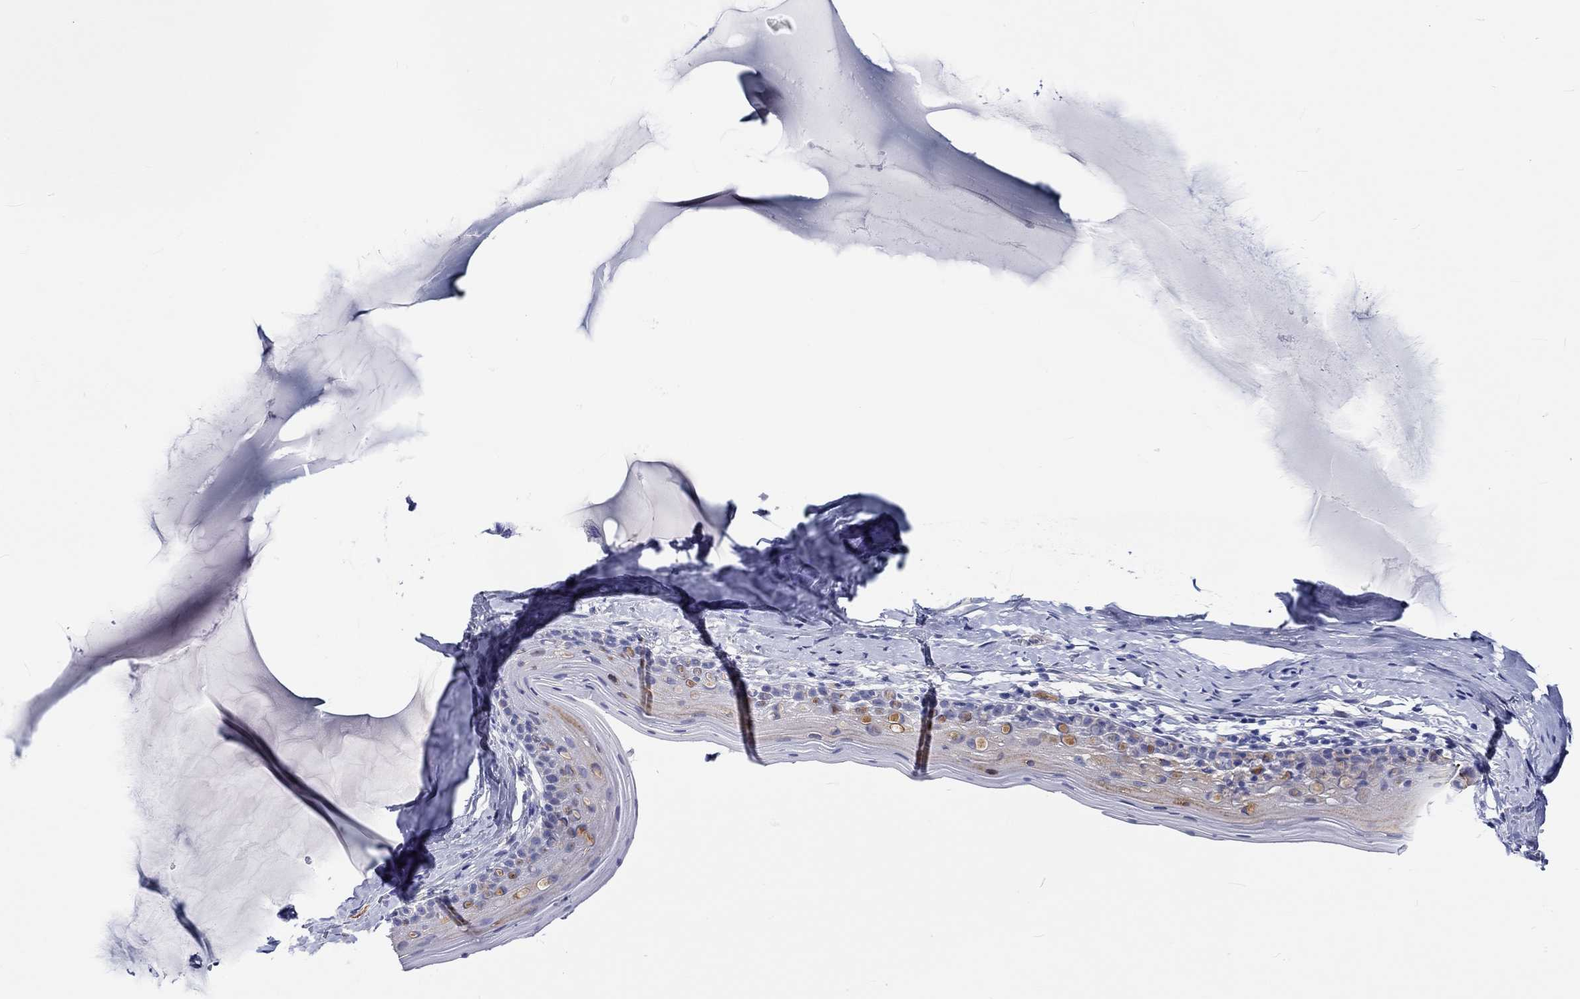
{"staining": {"intensity": "negative", "quantity": "none", "location": "none"}, "tissue": "cervix", "cell_type": "Glandular cells", "image_type": "normal", "snomed": [{"axis": "morphology", "description": "Normal tissue, NOS"}, {"axis": "topography", "description": "Cervix"}], "caption": "IHC of unremarkable human cervix demonstrates no positivity in glandular cells.", "gene": "CDY1B", "patient": {"sex": "female", "age": 40}}